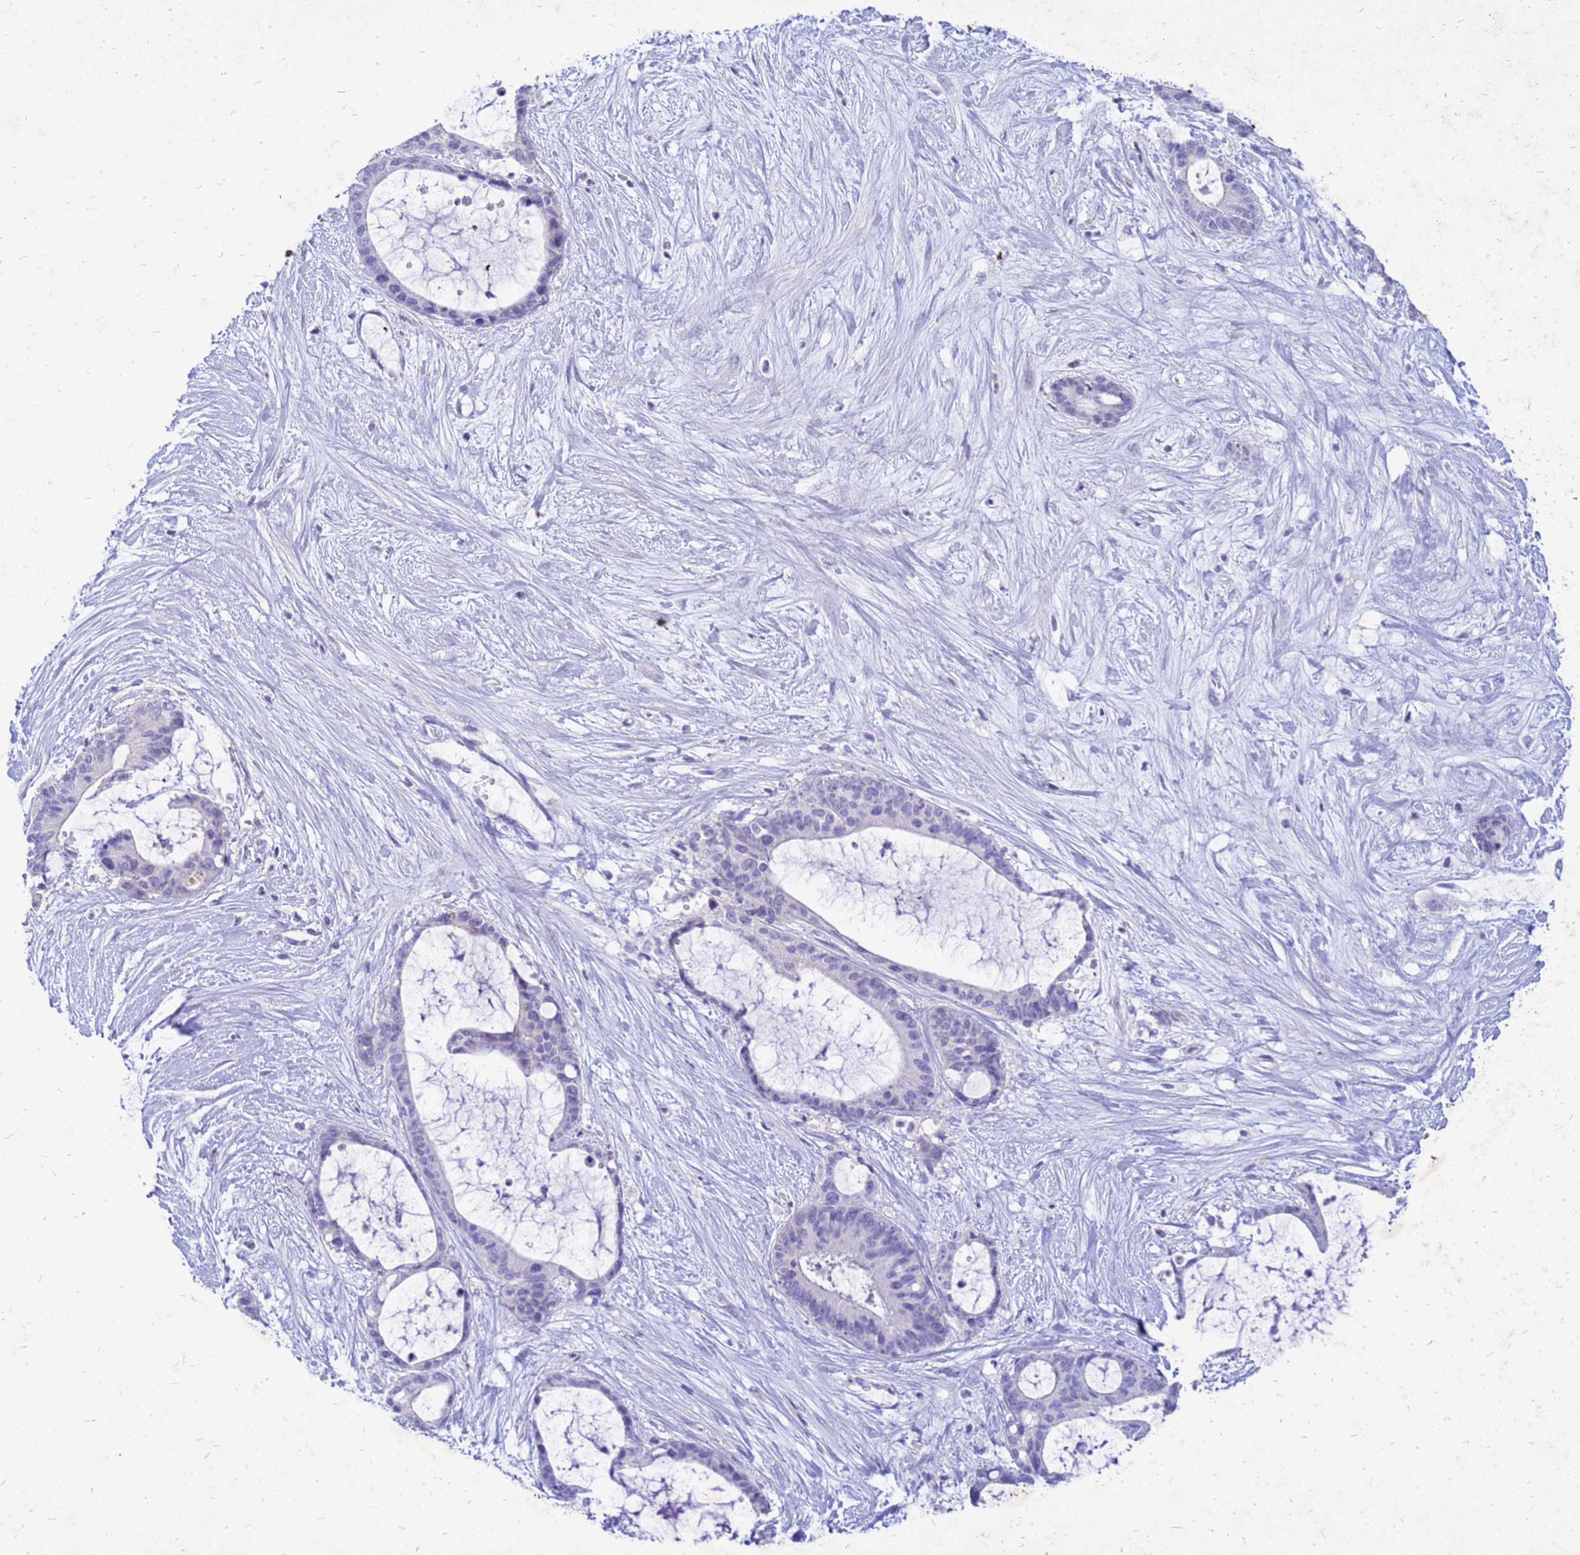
{"staining": {"intensity": "negative", "quantity": "none", "location": "none"}, "tissue": "liver cancer", "cell_type": "Tumor cells", "image_type": "cancer", "snomed": [{"axis": "morphology", "description": "Normal tissue, NOS"}, {"axis": "morphology", "description": "Cholangiocarcinoma"}, {"axis": "topography", "description": "Liver"}, {"axis": "topography", "description": "Peripheral nerve tissue"}], "caption": "A high-resolution micrograph shows IHC staining of liver cancer (cholangiocarcinoma), which shows no significant staining in tumor cells.", "gene": "AKR1C1", "patient": {"sex": "female", "age": 73}}